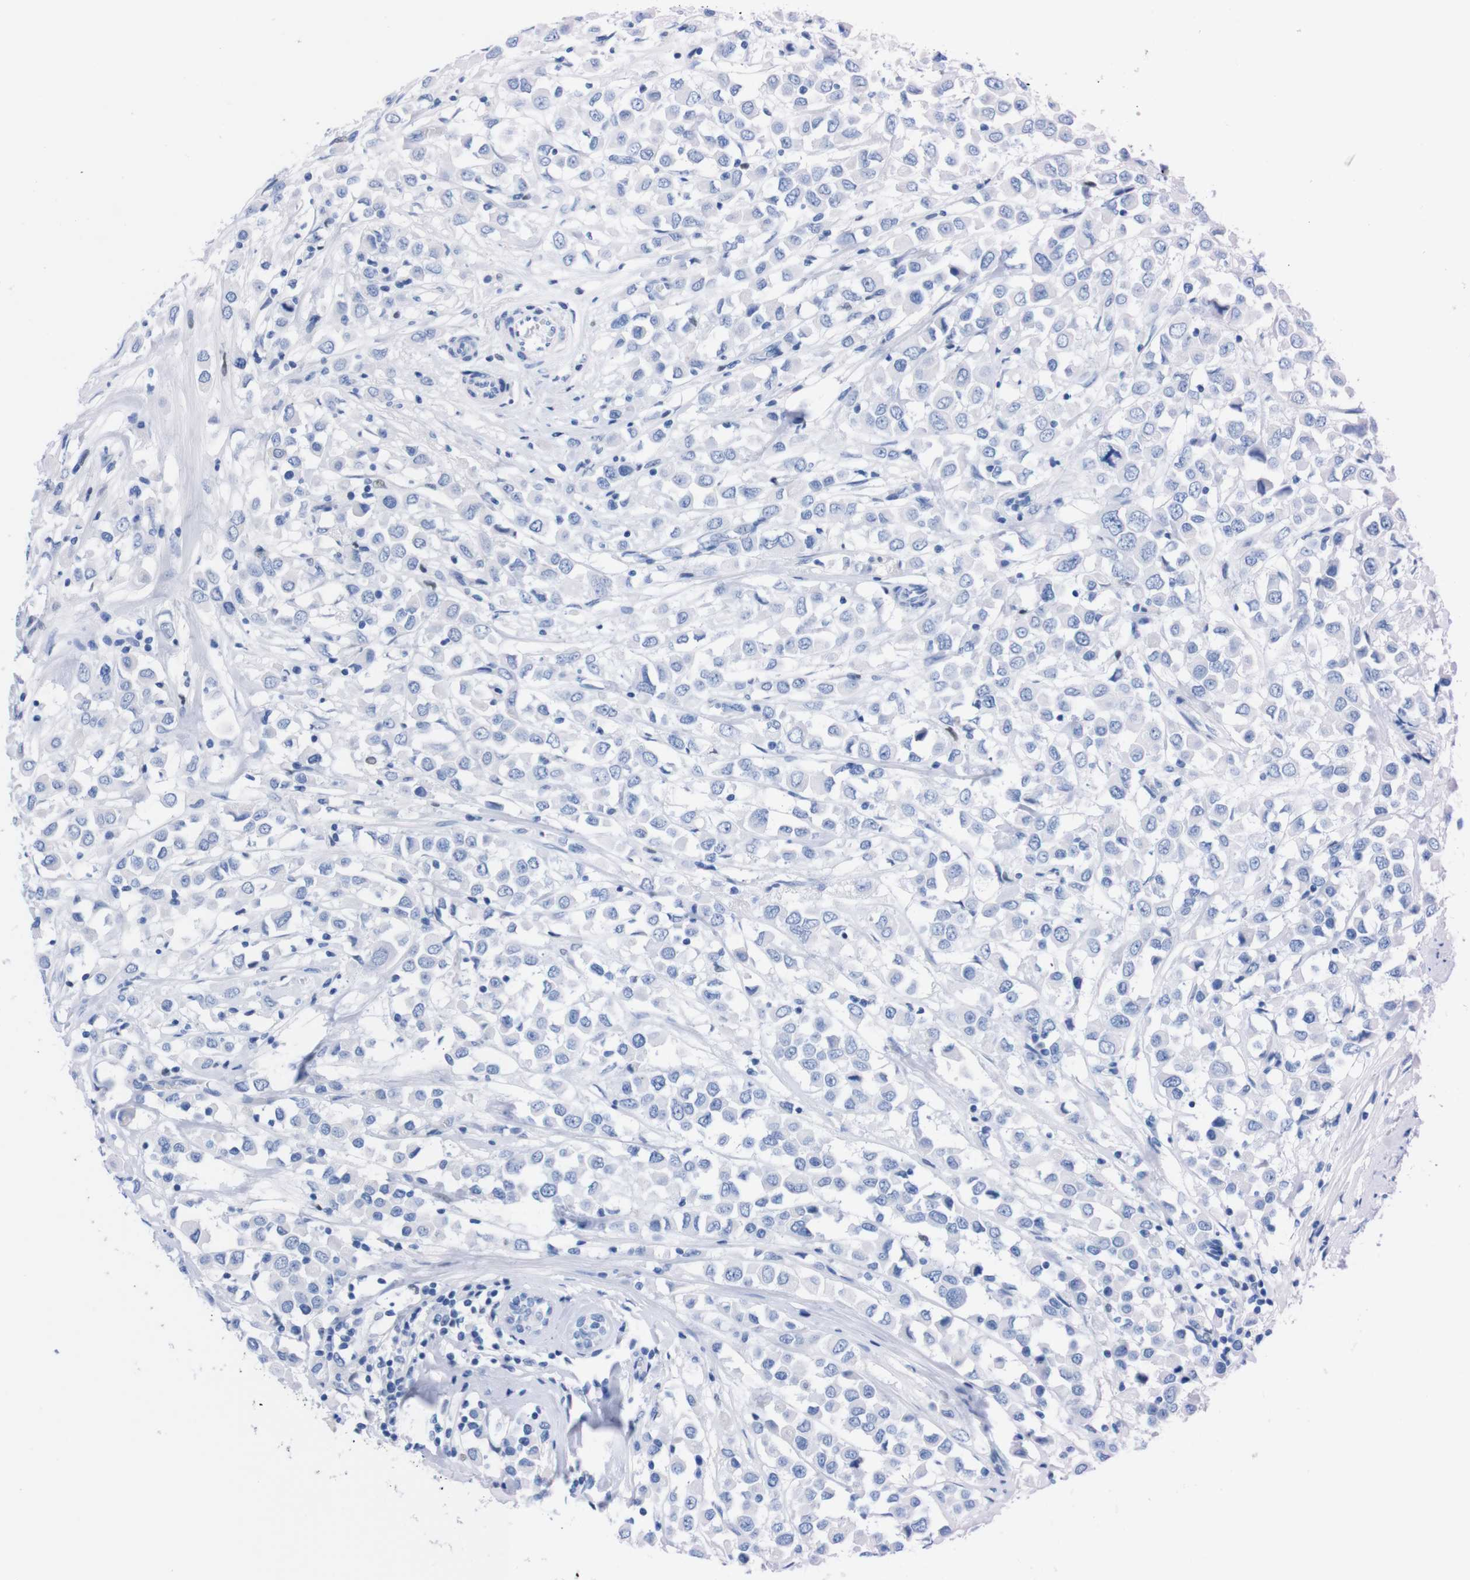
{"staining": {"intensity": "negative", "quantity": "none", "location": "none"}, "tissue": "breast cancer", "cell_type": "Tumor cells", "image_type": "cancer", "snomed": [{"axis": "morphology", "description": "Duct carcinoma"}, {"axis": "topography", "description": "Breast"}], "caption": "IHC of infiltrating ductal carcinoma (breast) shows no expression in tumor cells.", "gene": "P2RY12", "patient": {"sex": "female", "age": 61}}